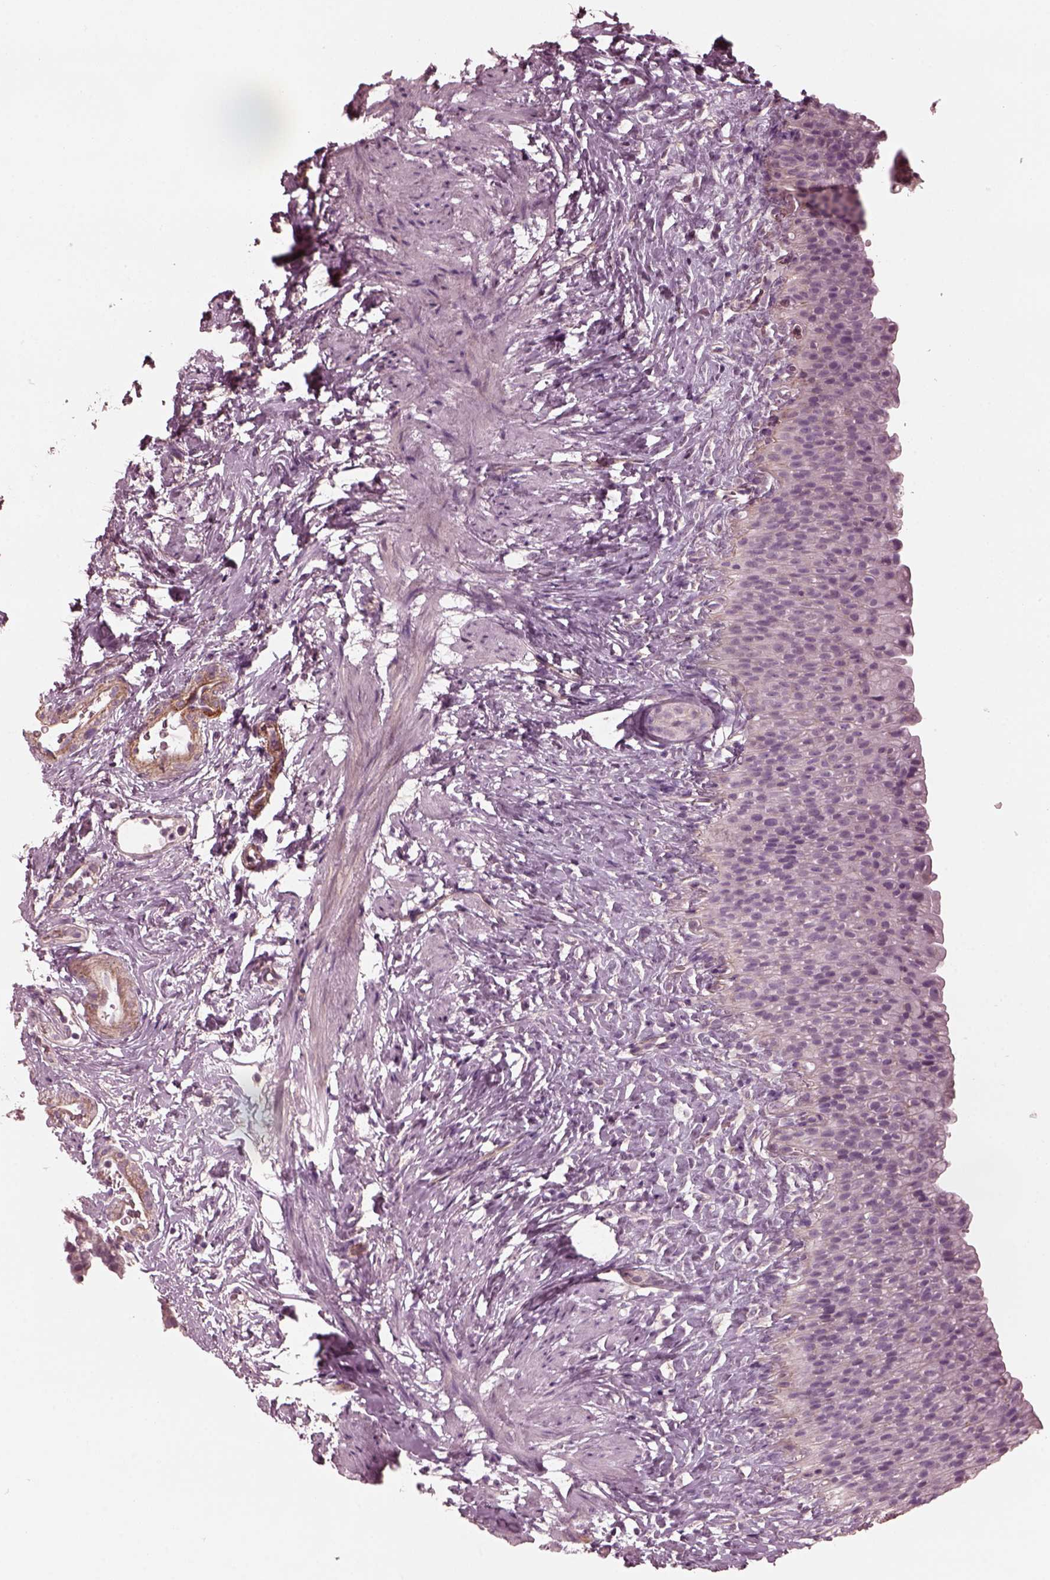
{"staining": {"intensity": "negative", "quantity": "none", "location": "none"}, "tissue": "urinary bladder", "cell_type": "Urothelial cells", "image_type": "normal", "snomed": [{"axis": "morphology", "description": "Normal tissue, NOS"}, {"axis": "topography", "description": "Urinary bladder"}], "caption": "The photomicrograph displays no staining of urothelial cells in unremarkable urinary bladder. (DAB (3,3'-diaminobenzidine) immunohistochemistry (IHC) with hematoxylin counter stain).", "gene": "KIF6", "patient": {"sex": "male", "age": 76}}